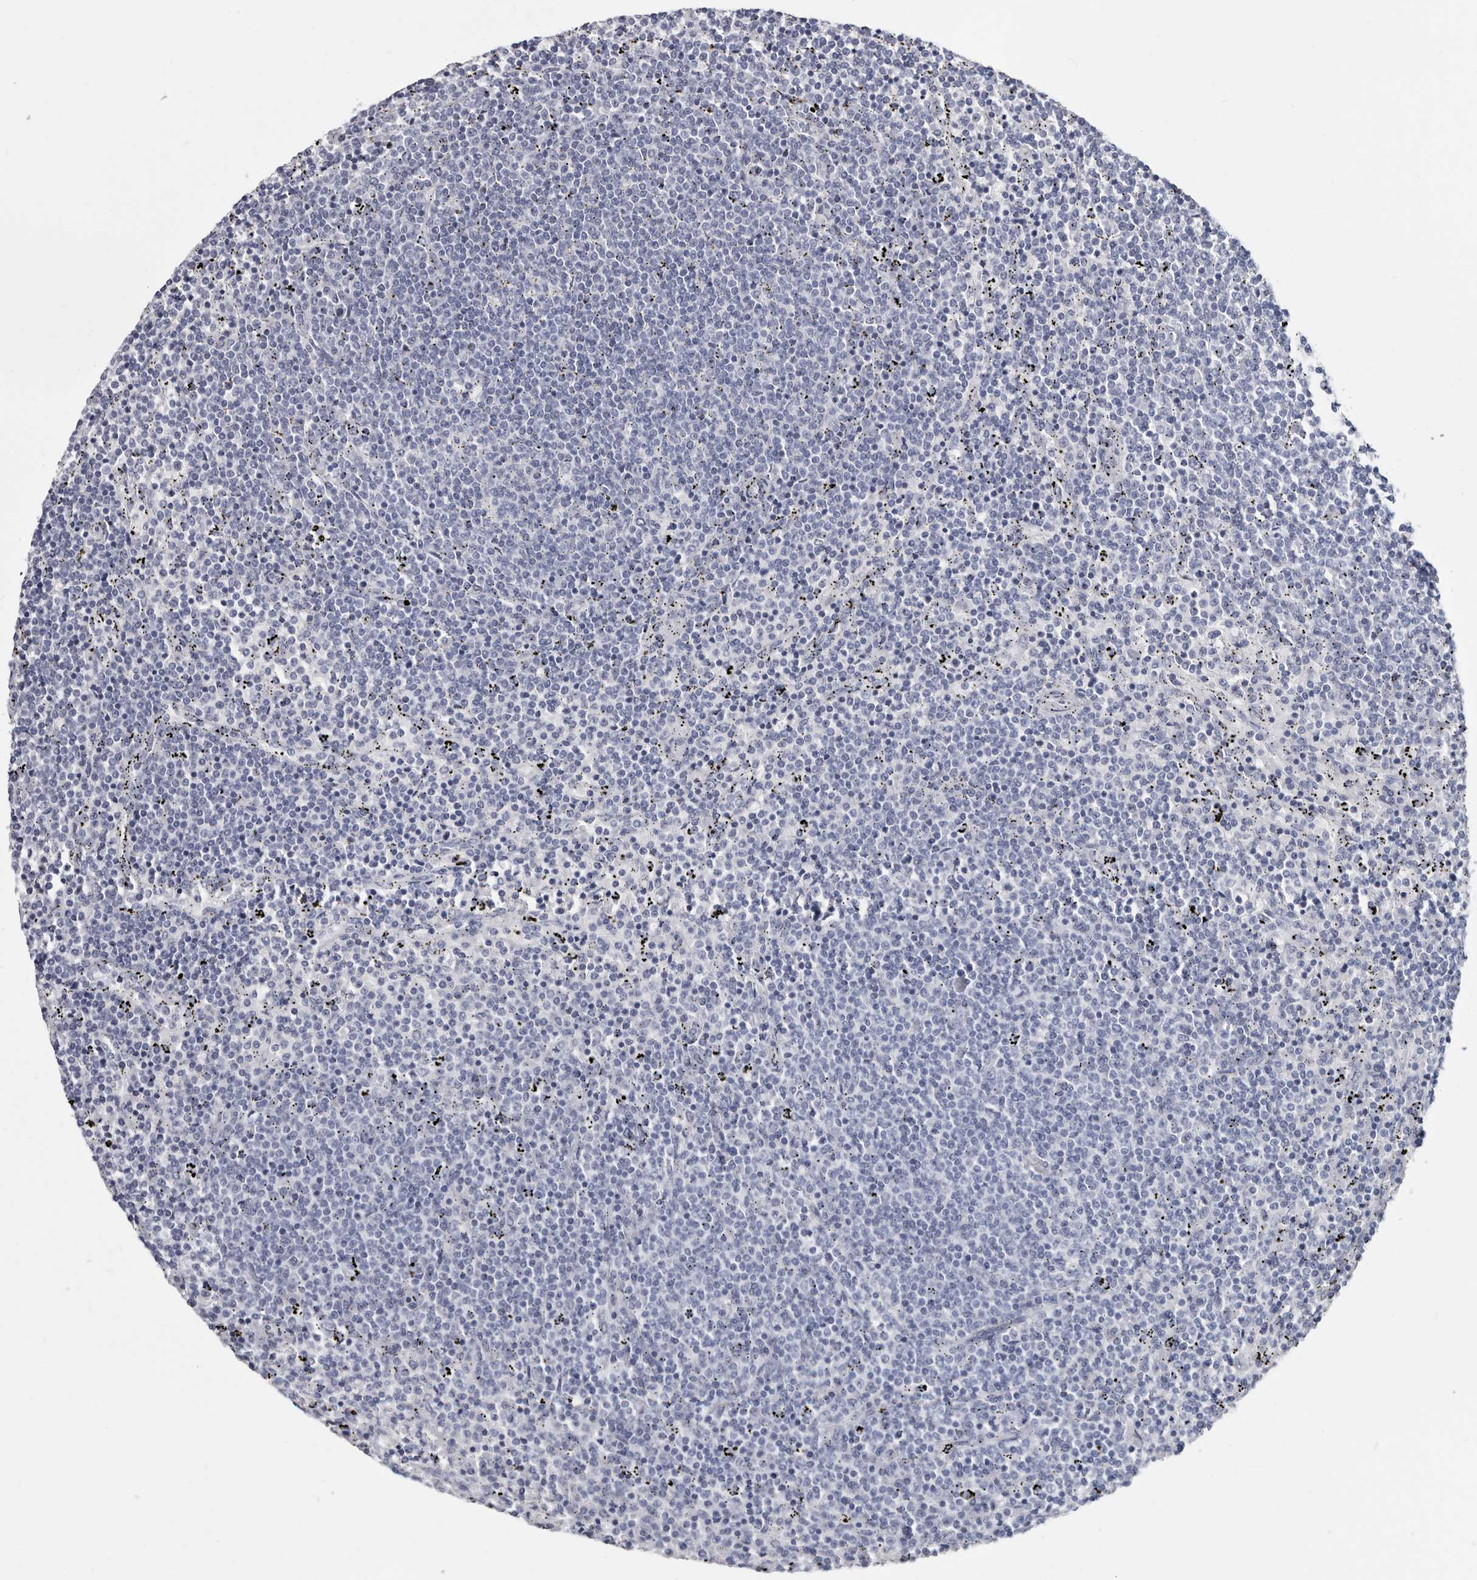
{"staining": {"intensity": "negative", "quantity": "none", "location": "none"}, "tissue": "lymphoma", "cell_type": "Tumor cells", "image_type": "cancer", "snomed": [{"axis": "morphology", "description": "Malignant lymphoma, non-Hodgkin's type, Low grade"}, {"axis": "topography", "description": "Spleen"}], "caption": "There is no significant staining in tumor cells of low-grade malignant lymphoma, non-Hodgkin's type. The staining is performed using DAB brown chromogen with nuclei counter-stained in using hematoxylin.", "gene": "WRAP73", "patient": {"sex": "female", "age": 50}}